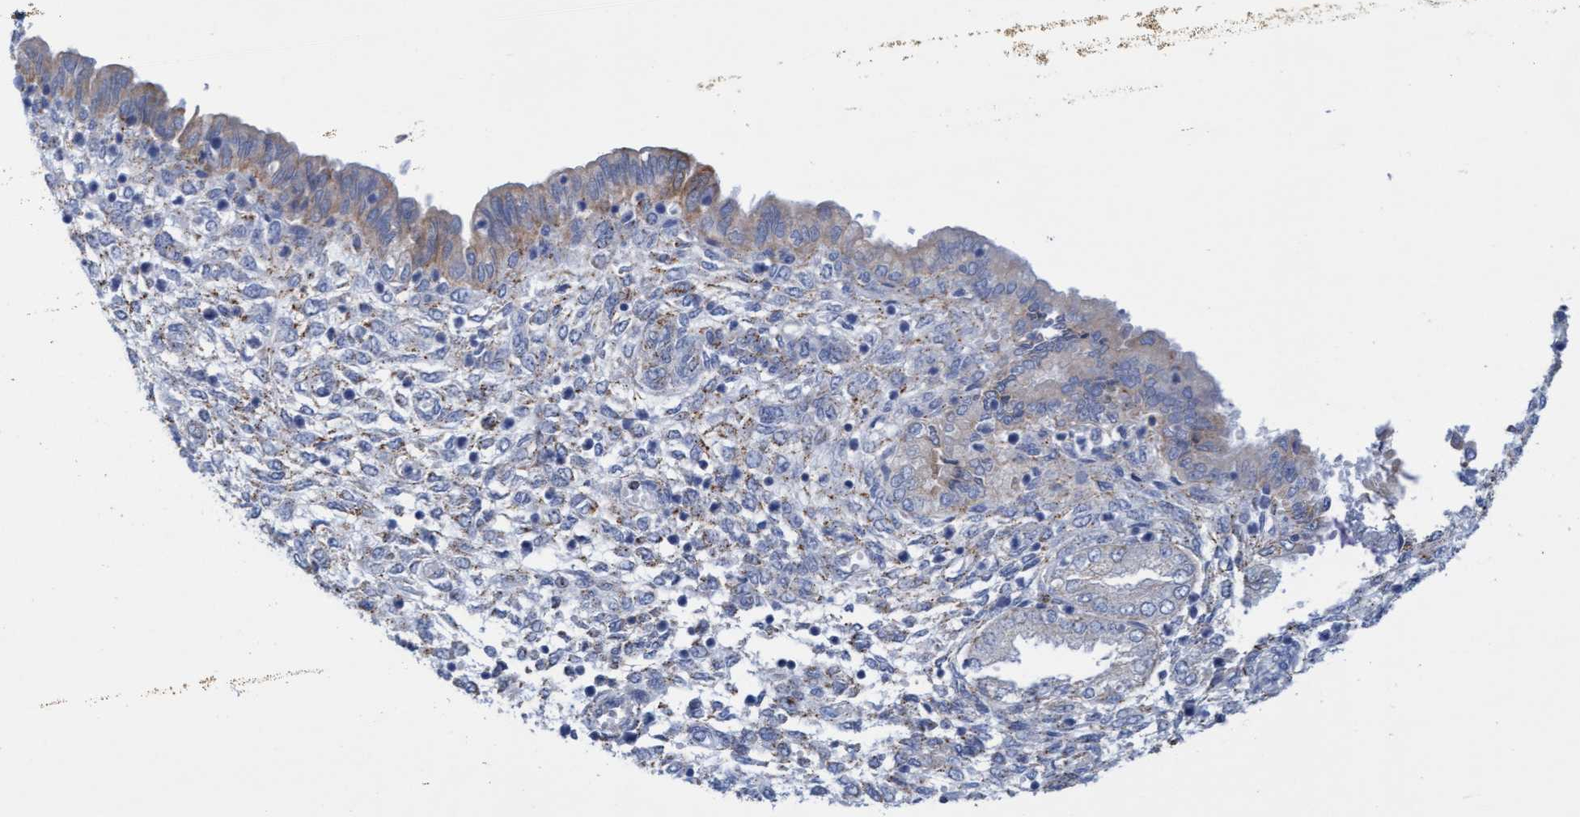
{"staining": {"intensity": "negative", "quantity": "none", "location": "none"}, "tissue": "endometrium", "cell_type": "Cells in endometrial stroma", "image_type": "normal", "snomed": [{"axis": "morphology", "description": "Normal tissue, NOS"}, {"axis": "topography", "description": "Endometrium"}], "caption": "There is no significant positivity in cells in endometrial stroma of endometrium.", "gene": "SGSH", "patient": {"sex": "female", "age": 33}}